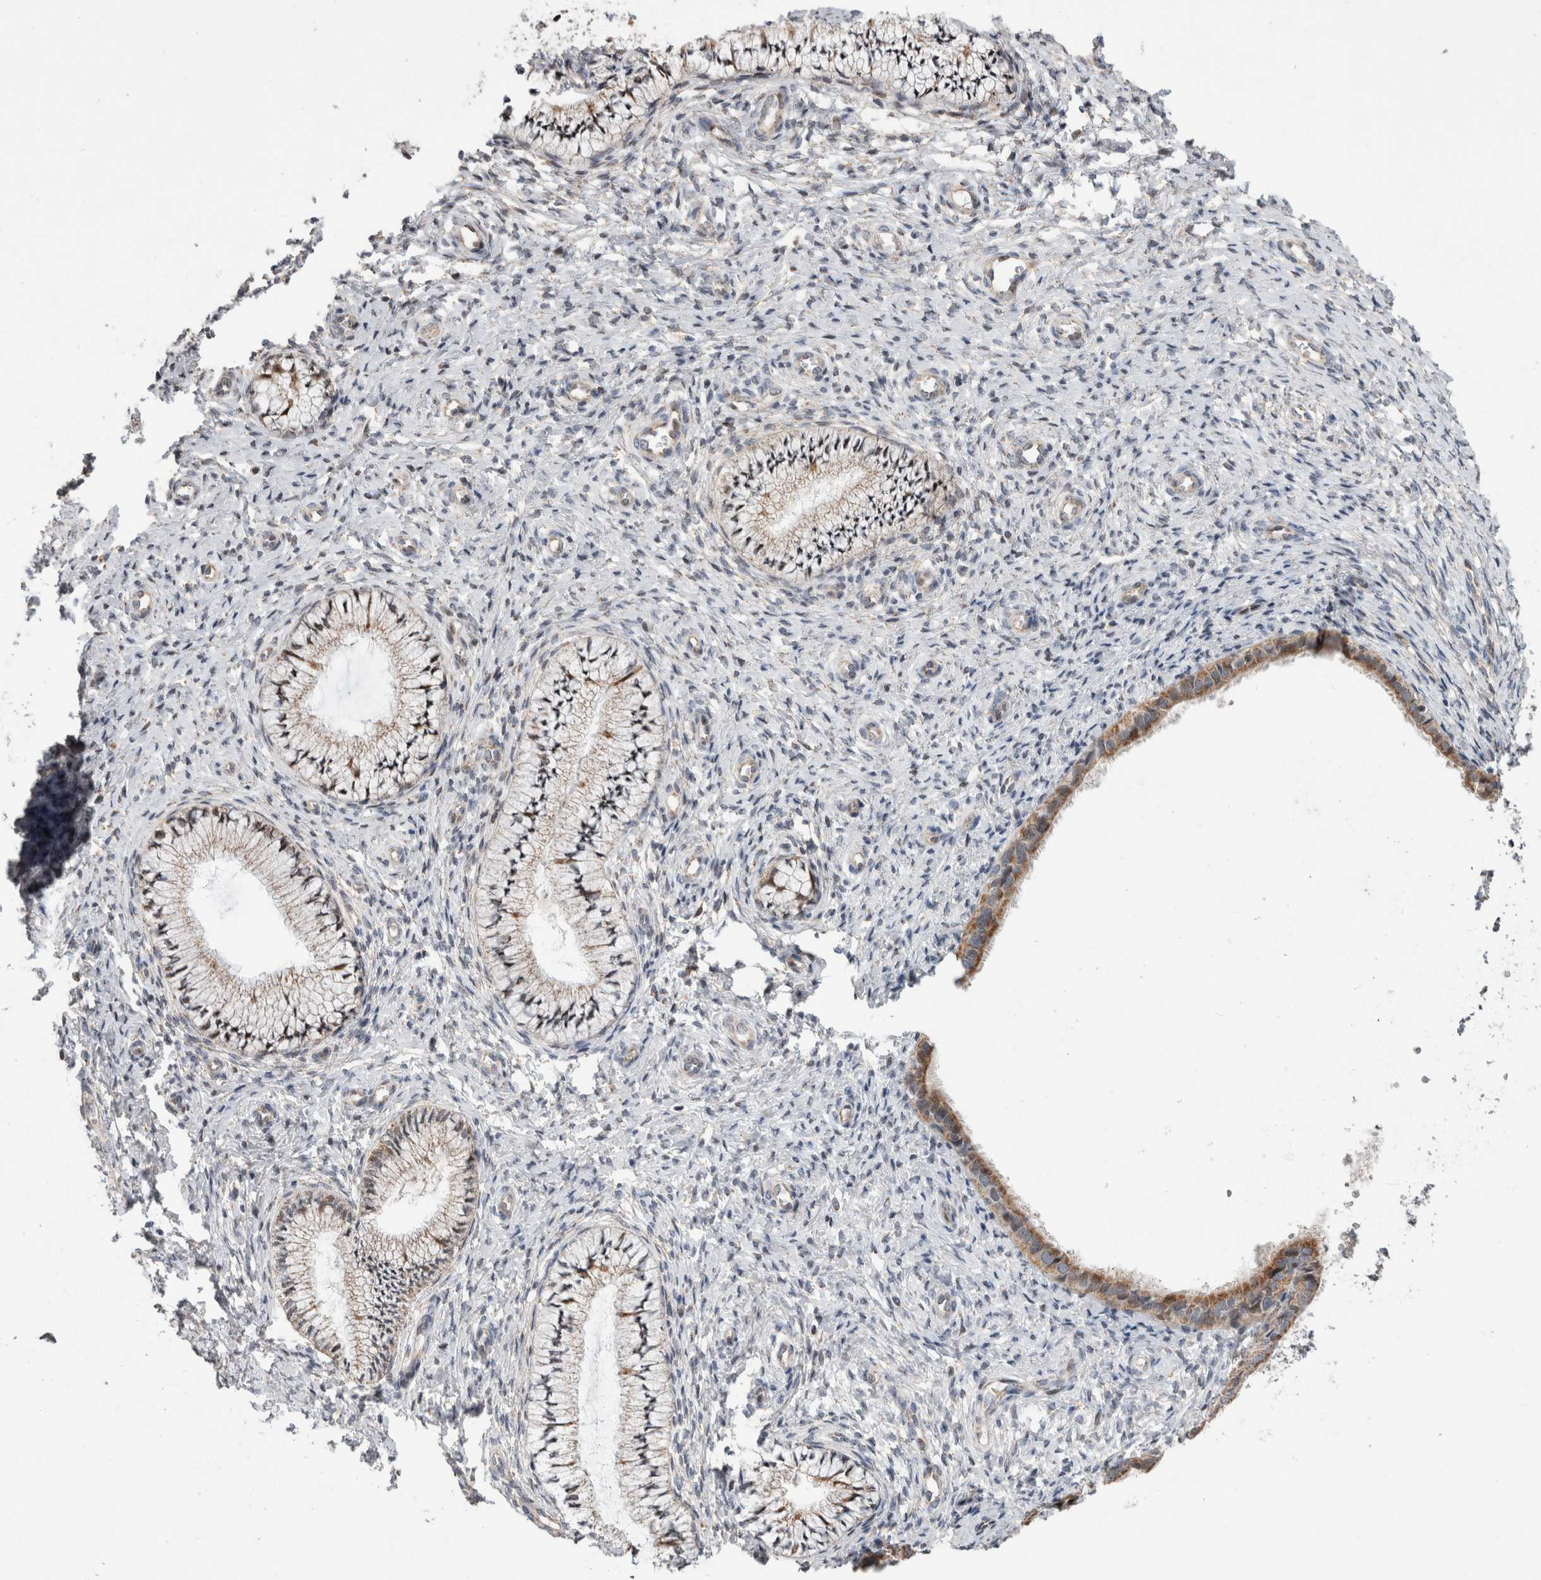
{"staining": {"intensity": "moderate", "quantity": ">75%", "location": "cytoplasmic/membranous,nuclear"}, "tissue": "cervix", "cell_type": "Glandular cells", "image_type": "normal", "snomed": [{"axis": "morphology", "description": "Normal tissue, NOS"}, {"axis": "topography", "description": "Cervix"}], "caption": "An image of cervix stained for a protein displays moderate cytoplasmic/membranous,nuclear brown staining in glandular cells. (DAB IHC, brown staining for protein, blue staining for nuclei).", "gene": "MRPL37", "patient": {"sex": "female", "age": 36}}